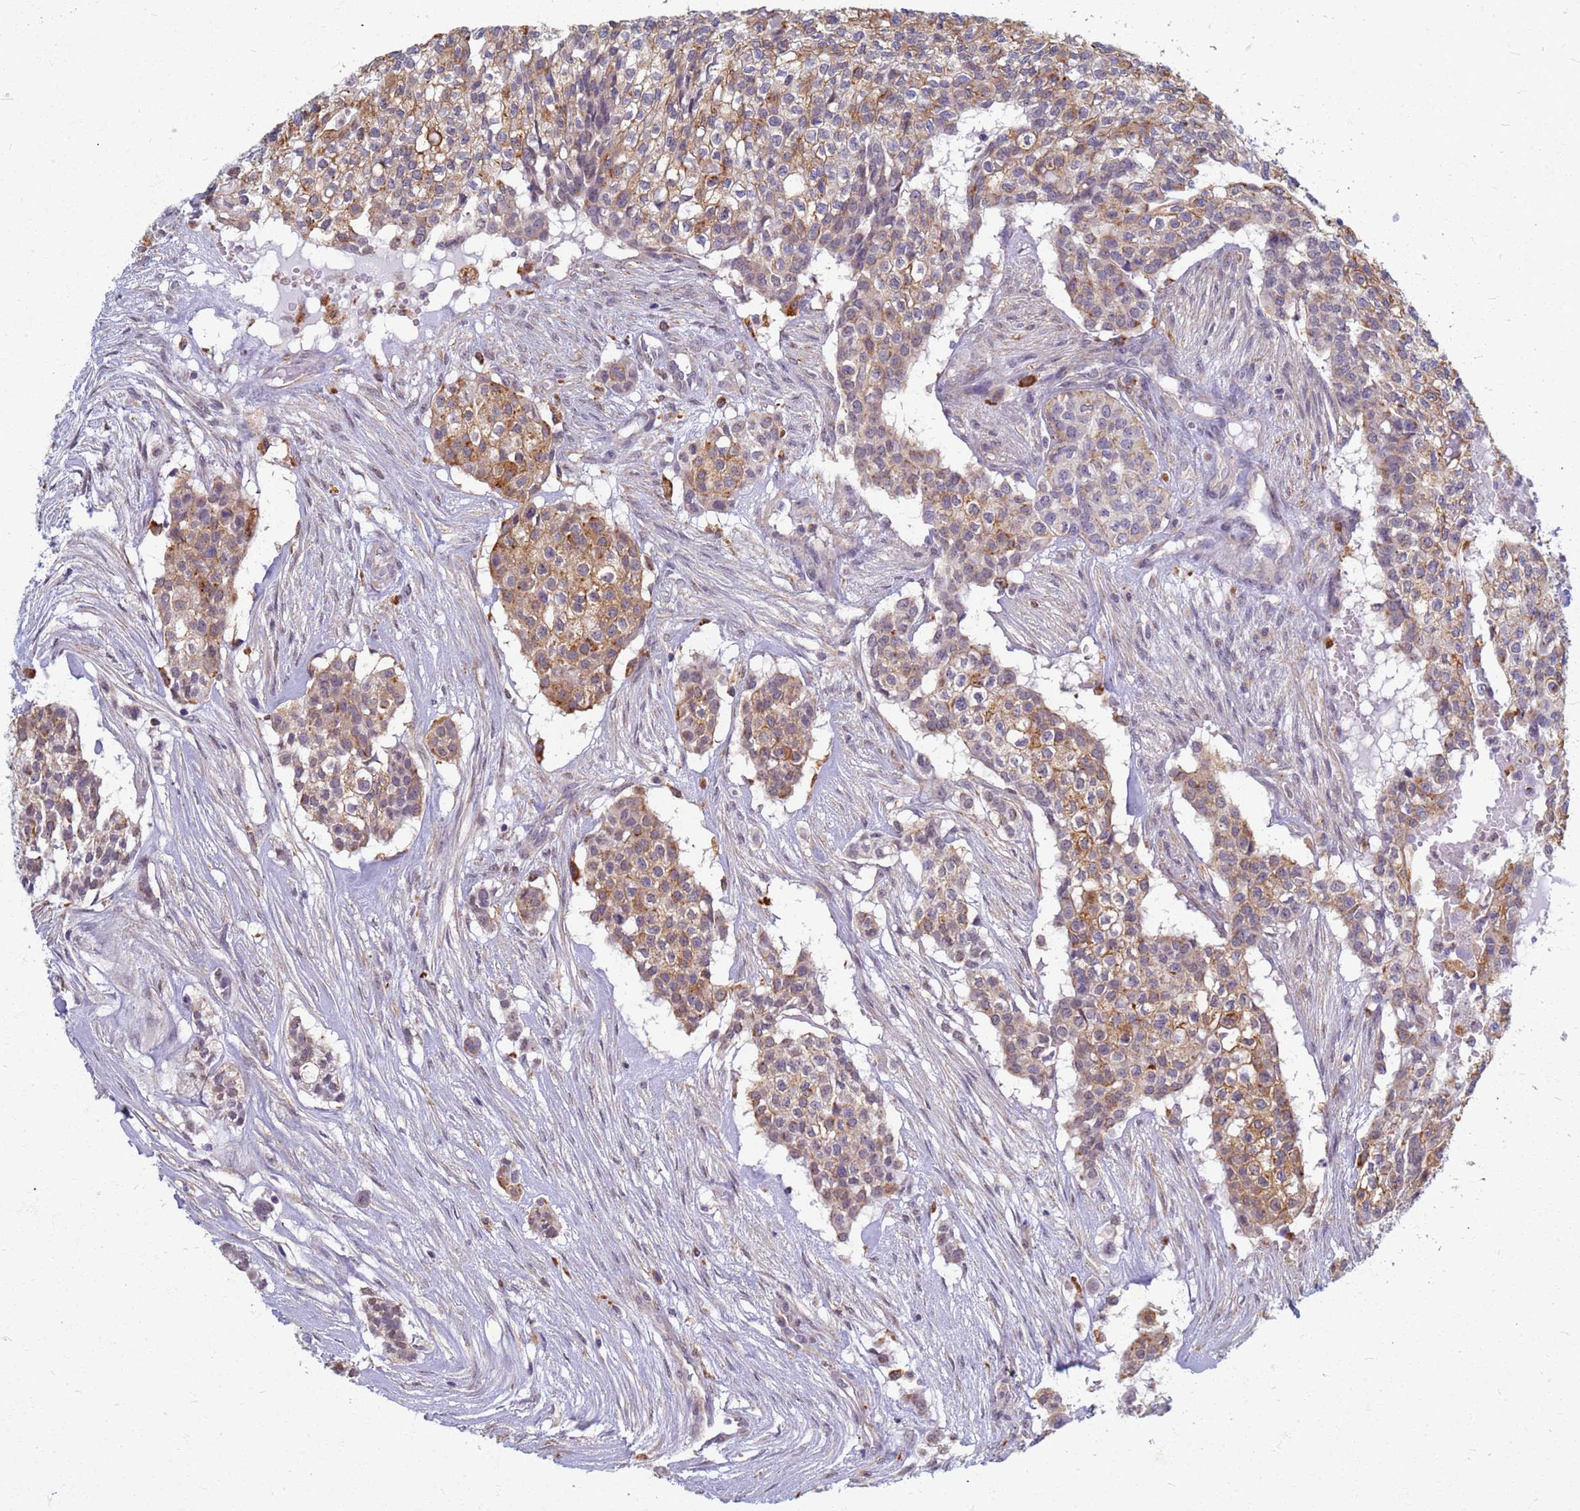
{"staining": {"intensity": "moderate", "quantity": "25%-75%", "location": "cytoplasmic/membranous"}, "tissue": "head and neck cancer", "cell_type": "Tumor cells", "image_type": "cancer", "snomed": [{"axis": "morphology", "description": "Adenocarcinoma, NOS"}, {"axis": "topography", "description": "Head-Neck"}], "caption": "Immunohistochemistry (IHC) of head and neck adenocarcinoma displays medium levels of moderate cytoplasmic/membranous positivity in about 25%-75% of tumor cells.", "gene": "ATP6V1E1", "patient": {"sex": "male", "age": 81}}